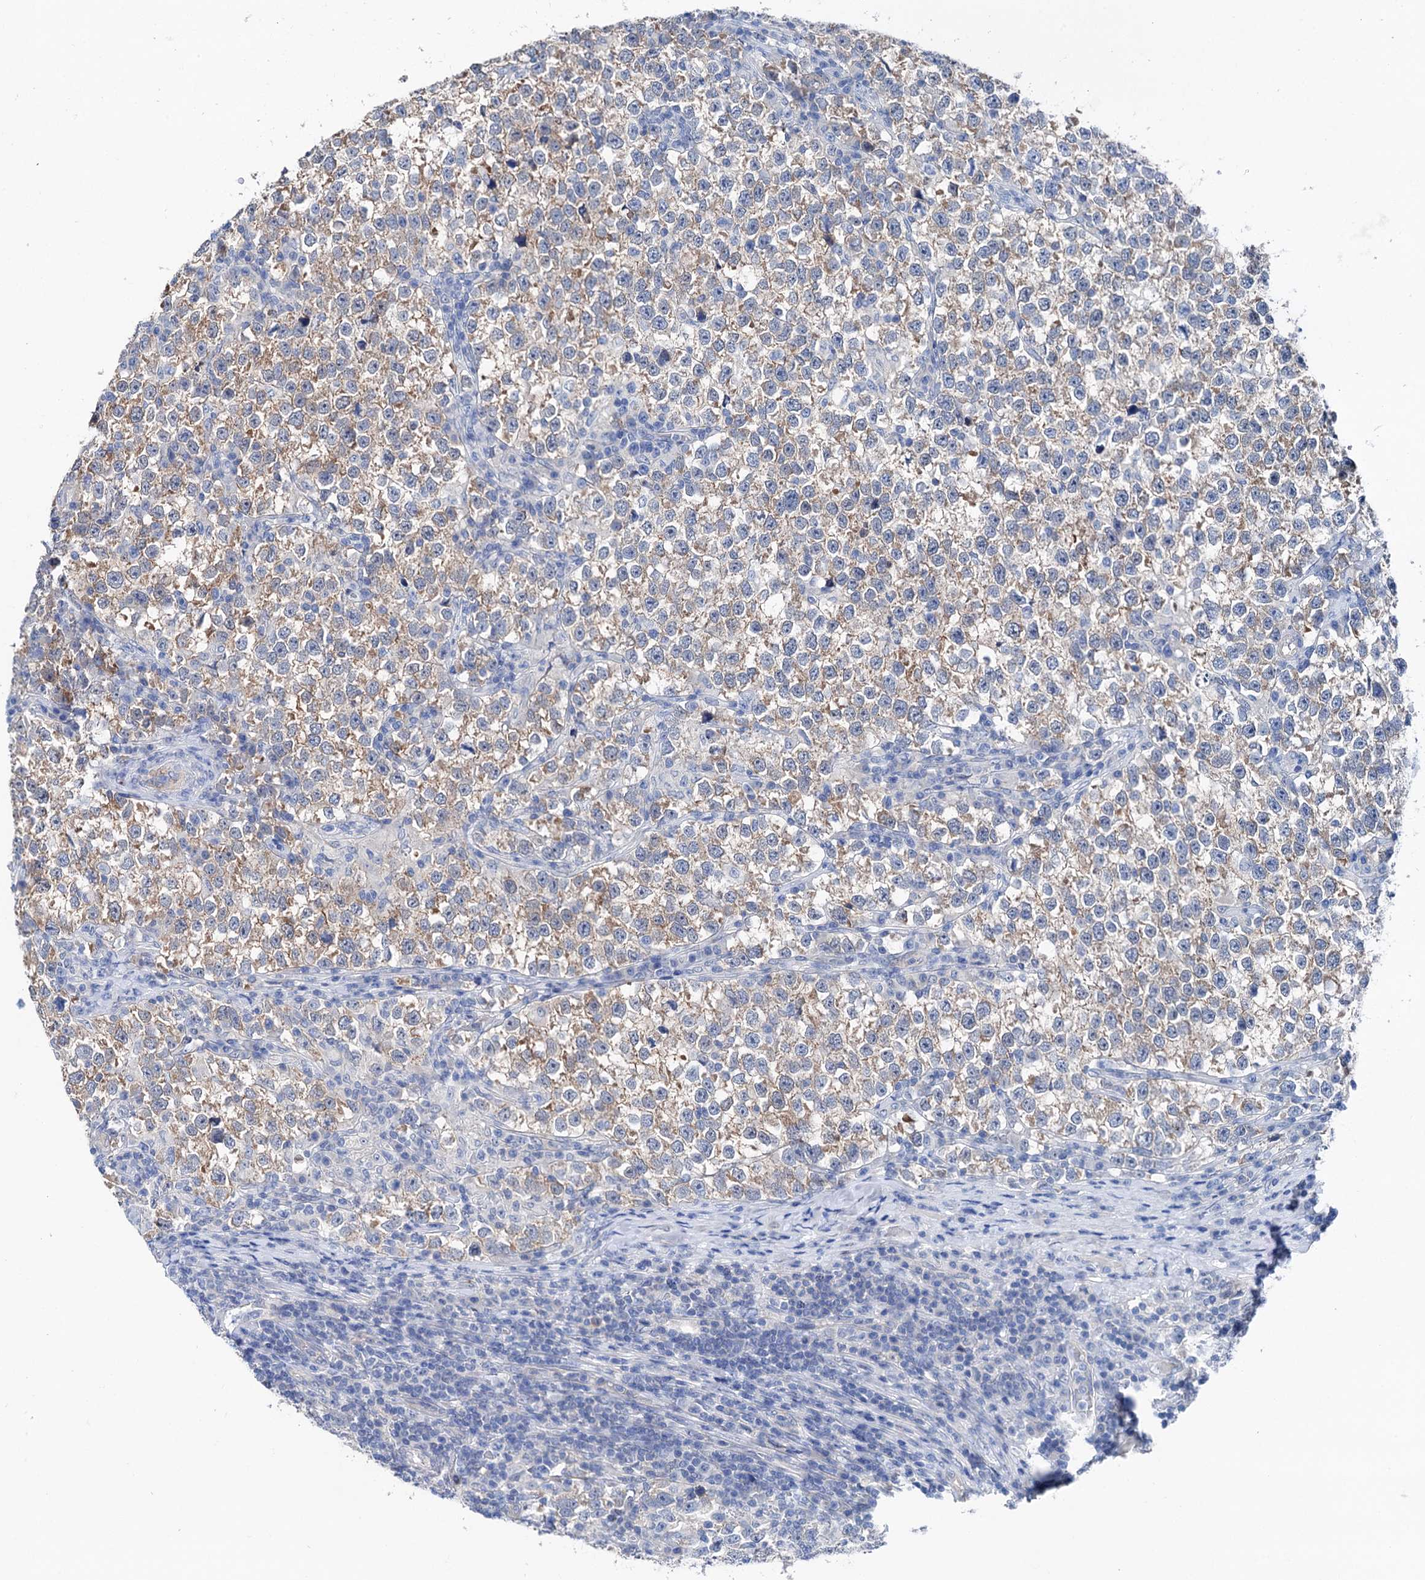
{"staining": {"intensity": "weak", "quantity": ">75%", "location": "cytoplasmic/membranous"}, "tissue": "testis cancer", "cell_type": "Tumor cells", "image_type": "cancer", "snomed": [{"axis": "morphology", "description": "Normal tissue, NOS"}, {"axis": "morphology", "description": "Seminoma, NOS"}, {"axis": "topography", "description": "Testis"}], "caption": "Immunohistochemical staining of testis cancer (seminoma) shows low levels of weak cytoplasmic/membranous expression in approximately >75% of tumor cells. (DAB (3,3'-diaminobenzidine) IHC with brightfield microscopy, high magnification).", "gene": "SHROOM1", "patient": {"sex": "male", "age": 43}}